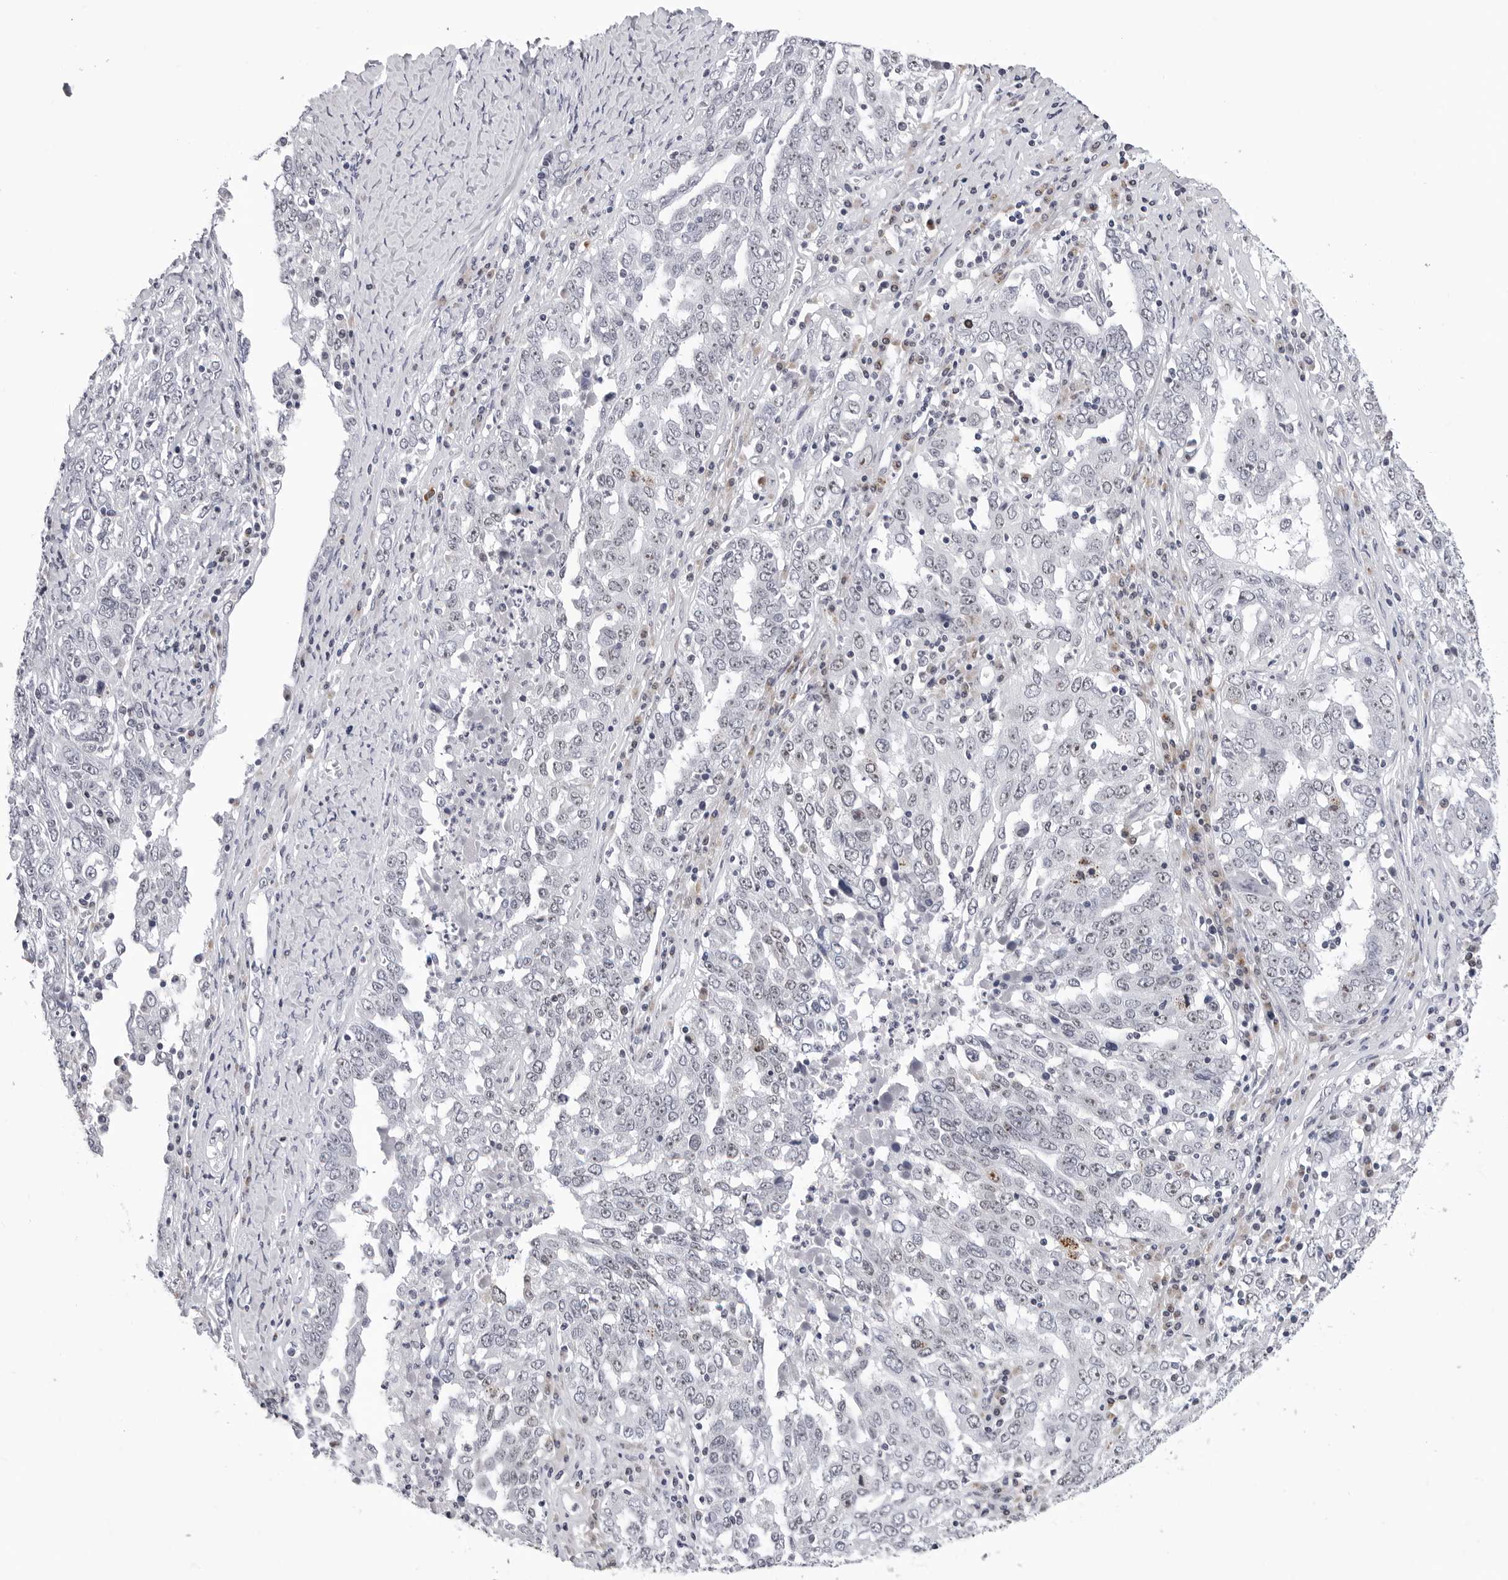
{"staining": {"intensity": "negative", "quantity": "none", "location": "none"}, "tissue": "ovarian cancer", "cell_type": "Tumor cells", "image_type": "cancer", "snomed": [{"axis": "morphology", "description": "Carcinoma, endometroid"}, {"axis": "topography", "description": "Ovary"}], "caption": "Tumor cells are negative for protein expression in human ovarian endometroid carcinoma.", "gene": "GNL2", "patient": {"sex": "female", "age": 62}}